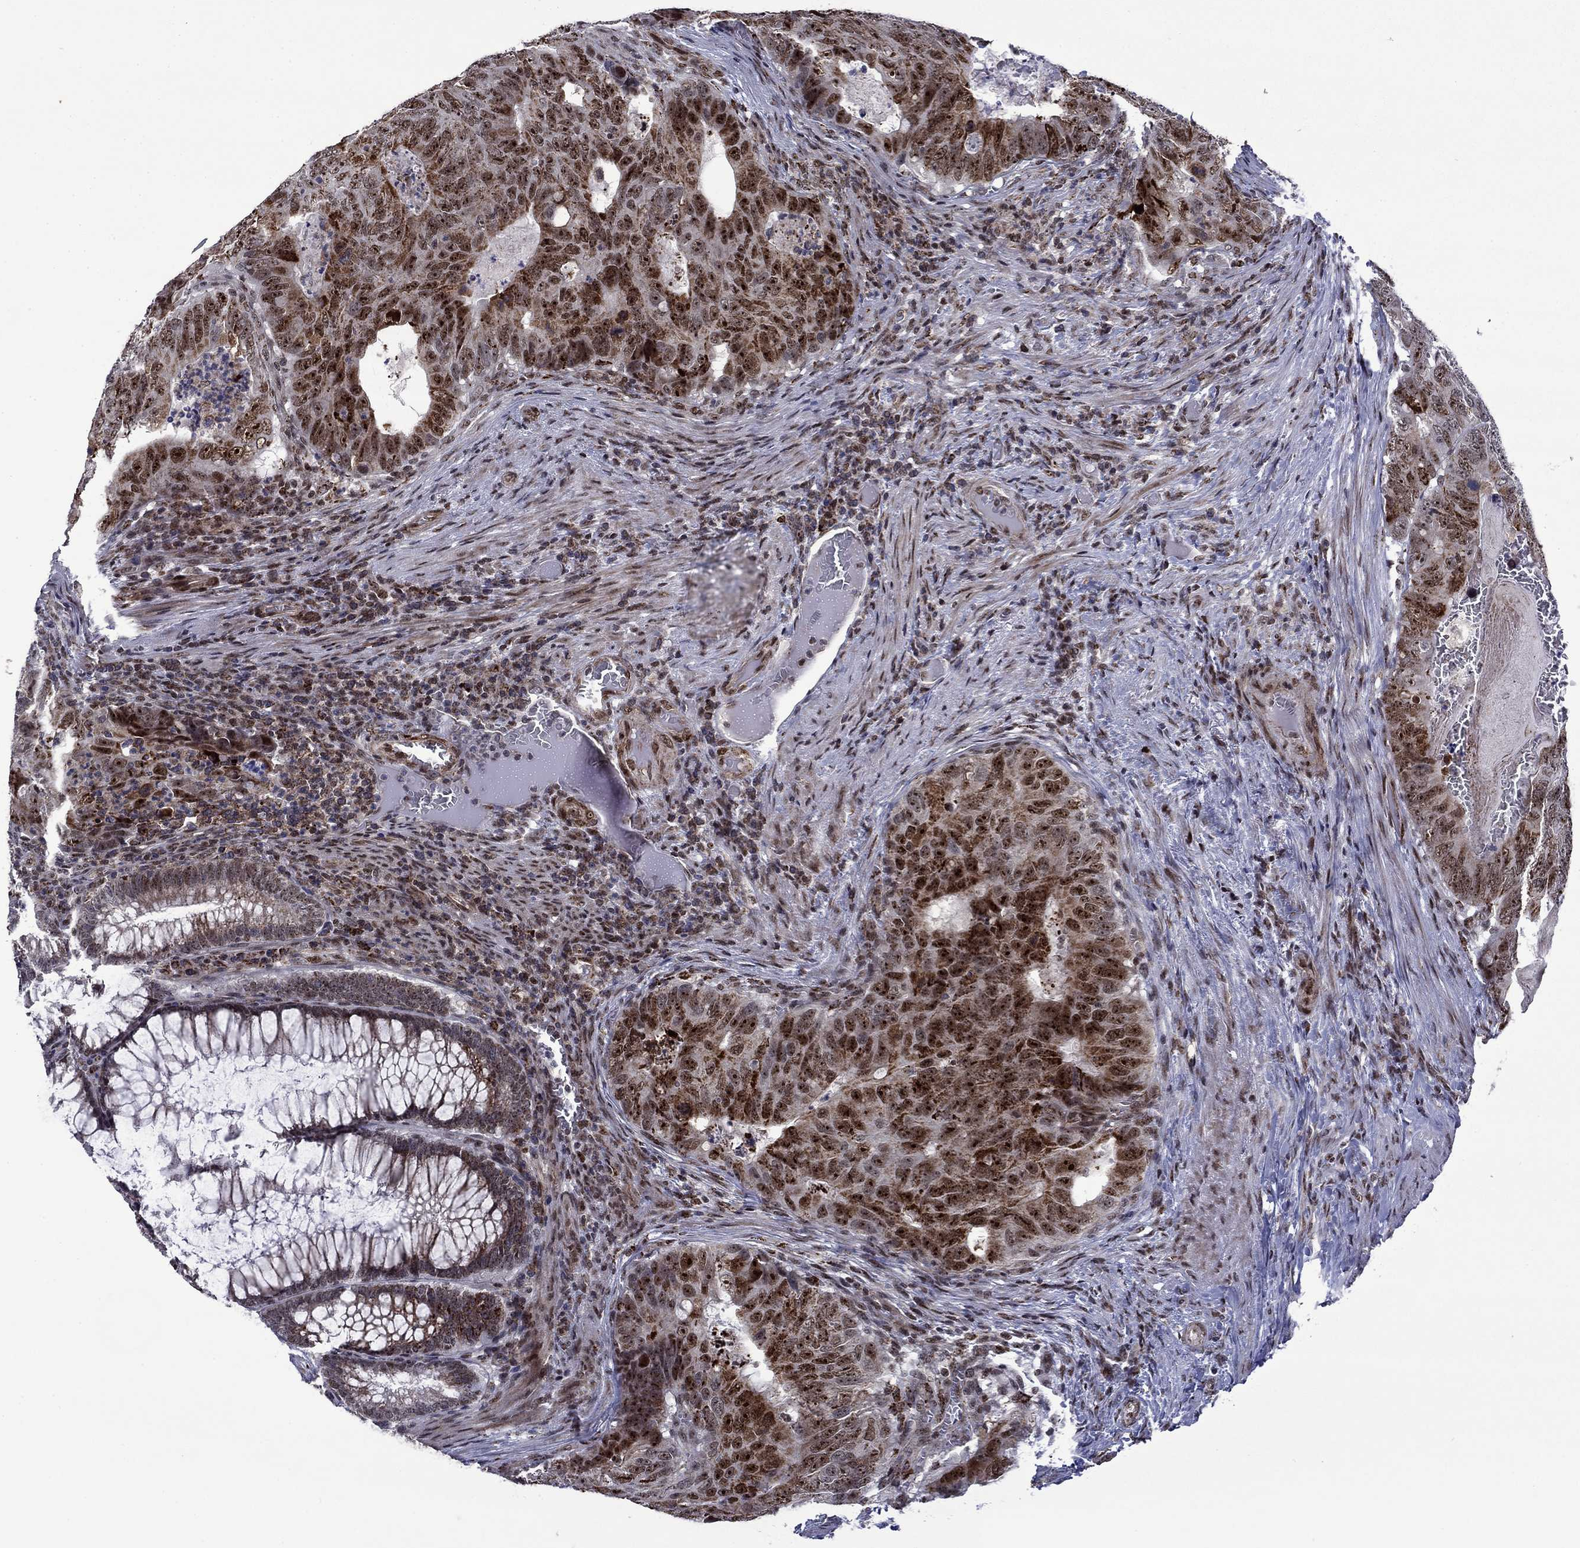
{"staining": {"intensity": "moderate", "quantity": "25%-75%", "location": "cytoplasmic/membranous"}, "tissue": "colorectal cancer", "cell_type": "Tumor cells", "image_type": "cancer", "snomed": [{"axis": "morphology", "description": "Adenocarcinoma, NOS"}, {"axis": "topography", "description": "Colon"}], "caption": "Immunohistochemical staining of adenocarcinoma (colorectal) exhibits medium levels of moderate cytoplasmic/membranous protein expression in approximately 25%-75% of tumor cells. The staining was performed using DAB (3,3'-diaminobenzidine) to visualize the protein expression in brown, while the nuclei were stained in blue with hematoxylin (Magnification: 20x).", "gene": "SURF2", "patient": {"sex": "male", "age": 79}}